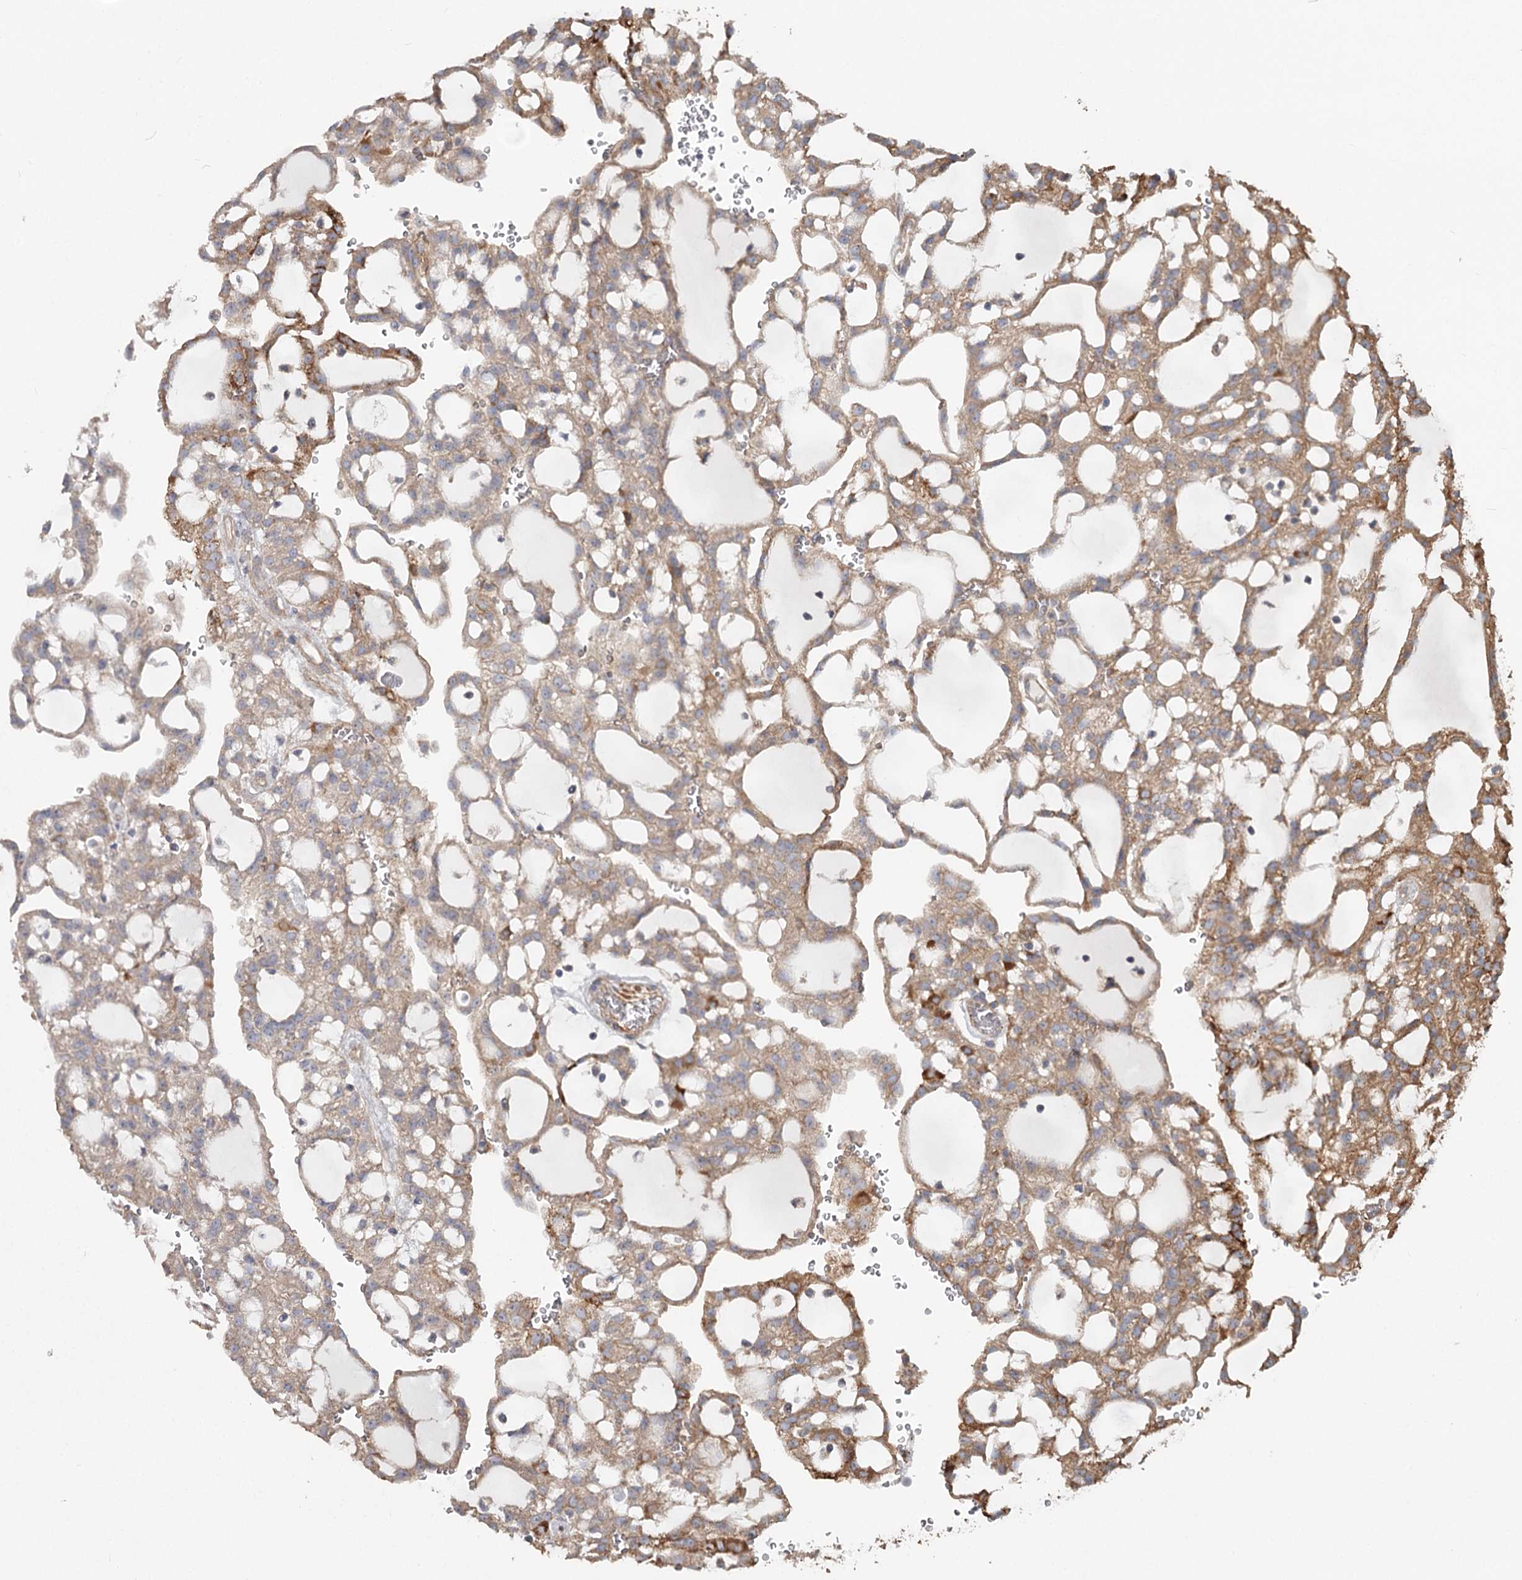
{"staining": {"intensity": "weak", "quantity": ">75%", "location": "cytoplasmic/membranous"}, "tissue": "renal cancer", "cell_type": "Tumor cells", "image_type": "cancer", "snomed": [{"axis": "morphology", "description": "Adenocarcinoma, NOS"}, {"axis": "topography", "description": "Kidney"}], "caption": "IHC of renal cancer (adenocarcinoma) exhibits low levels of weak cytoplasmic/membranous expression in approximately >75% of tumor cells.", "gene": "DHRS9", "patient": {"sex": "male", "age": 63}}